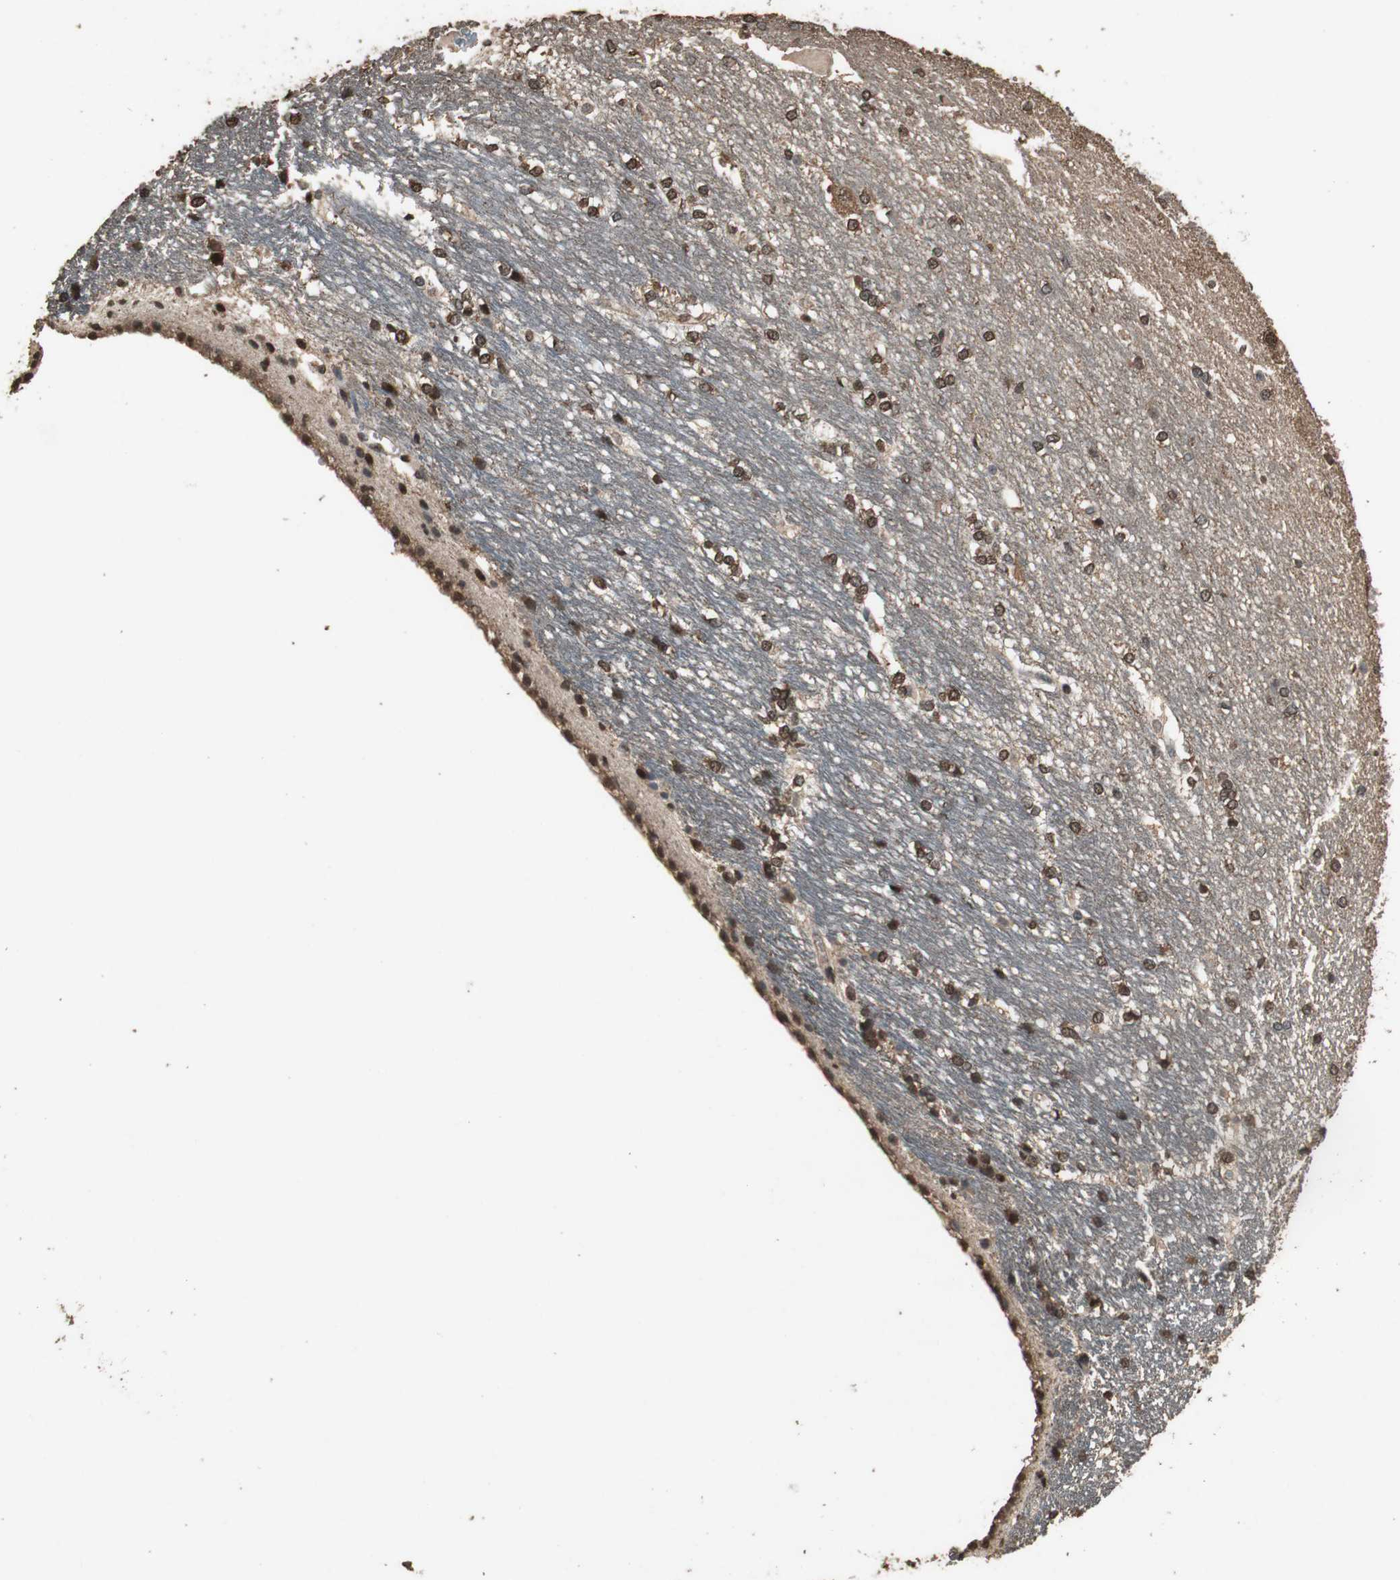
{"staining": {"intensity": "moderate", "quantity": ">75%", "location": "cytoplasmic/membranous,nuclear"}, "tissue": "hippocampus", "cell_type": "Glial cells", "image_type": "normal", "snomed": [{"axis": "morphology", "description": "Normal tissue, NOS"}, {"axis": "topography", "description": "Hippocampus"}], "caption": "Unremarkable hippocampus was stained to show a protein in brown. There is medium levels of moderate cytoplasmic/membranous,nuclear positivity in approximately >75% of glial cells.", "gene": "PPP1R13B", "patient": {"sex": "female", "age": 19}}